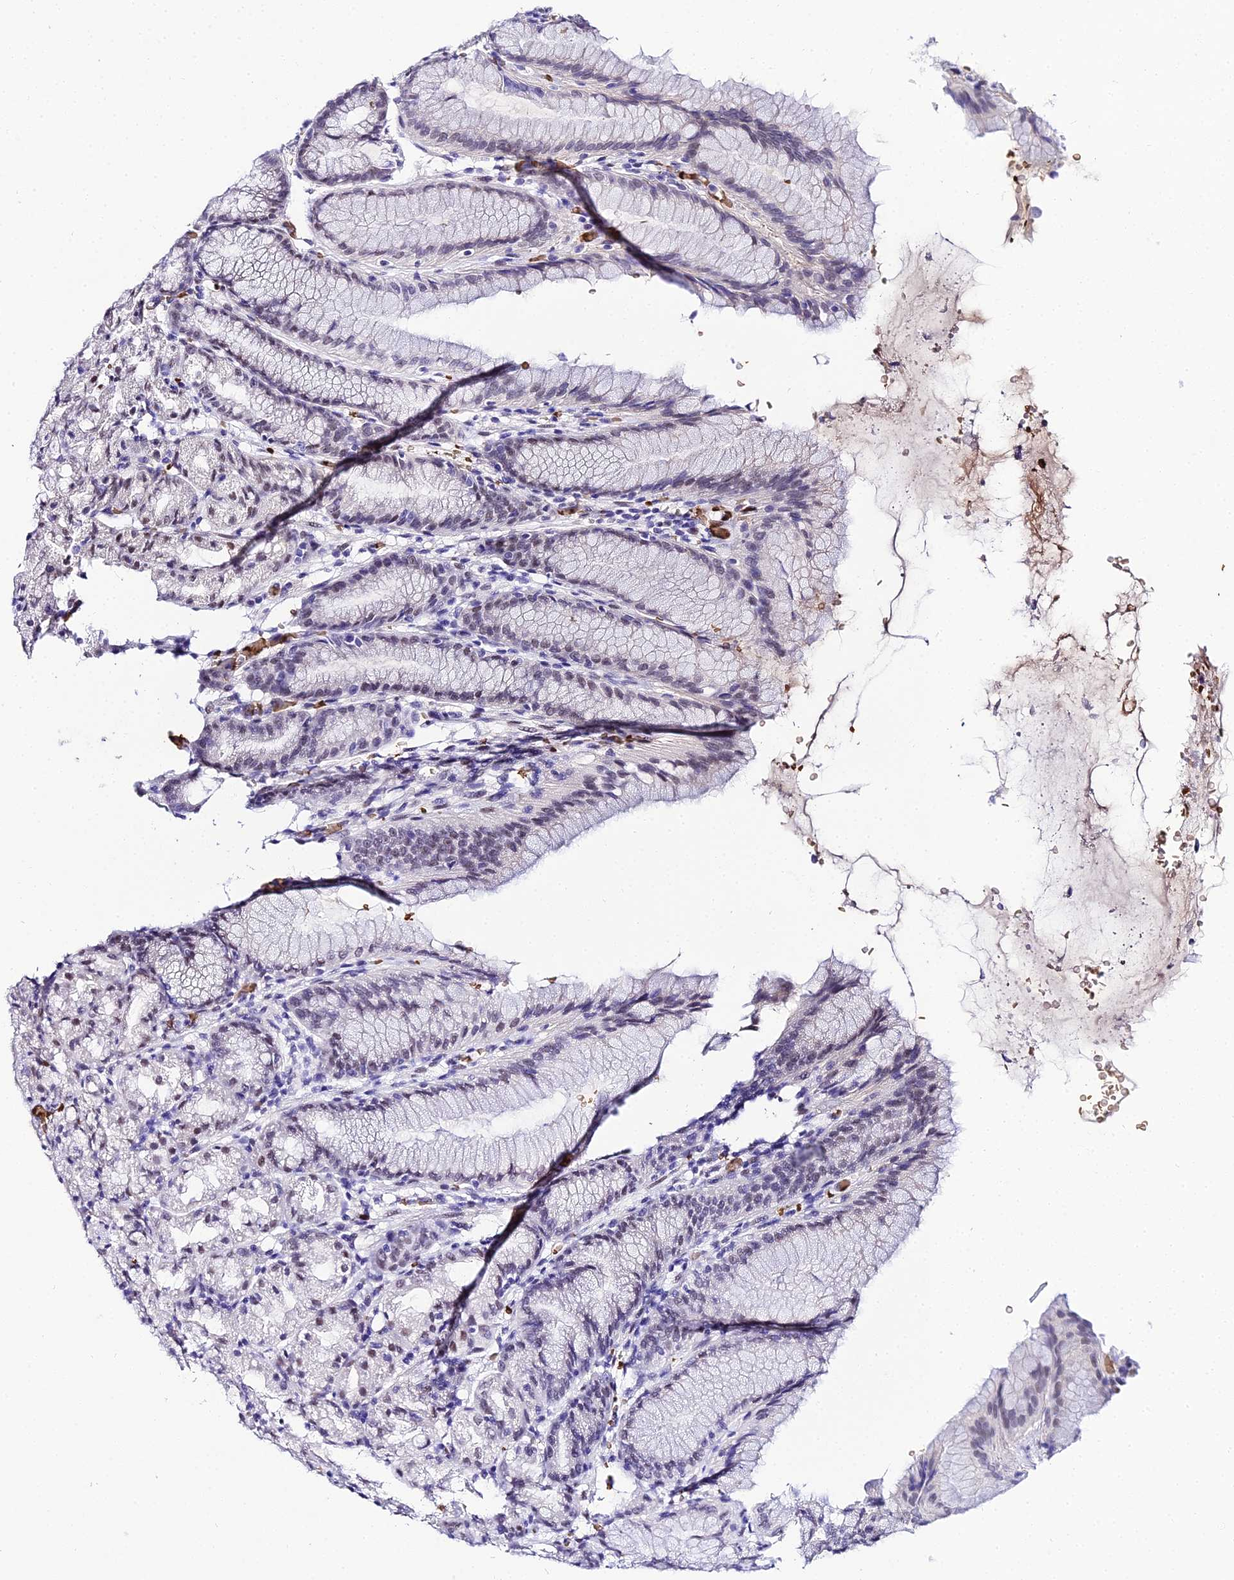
{"staining": {"intensity": "moderate", "quantity": "<25%", "location": "nuclear"}, "tissue": "stomach", "cell_type": "Glandular cells", "image_type": "normal", "snomed": [{"axis": "morphology", "description": "Normal tissue, NOS"}, {"axis": "topography", "description": "Stomach, upper"}], "caption": "Stomach stained with a brown dye displays moderate nuclear positive positivity in about <25% of glandular cells.", "gene": "BCL9", "patient": {"sex": "male", "age": 48}}